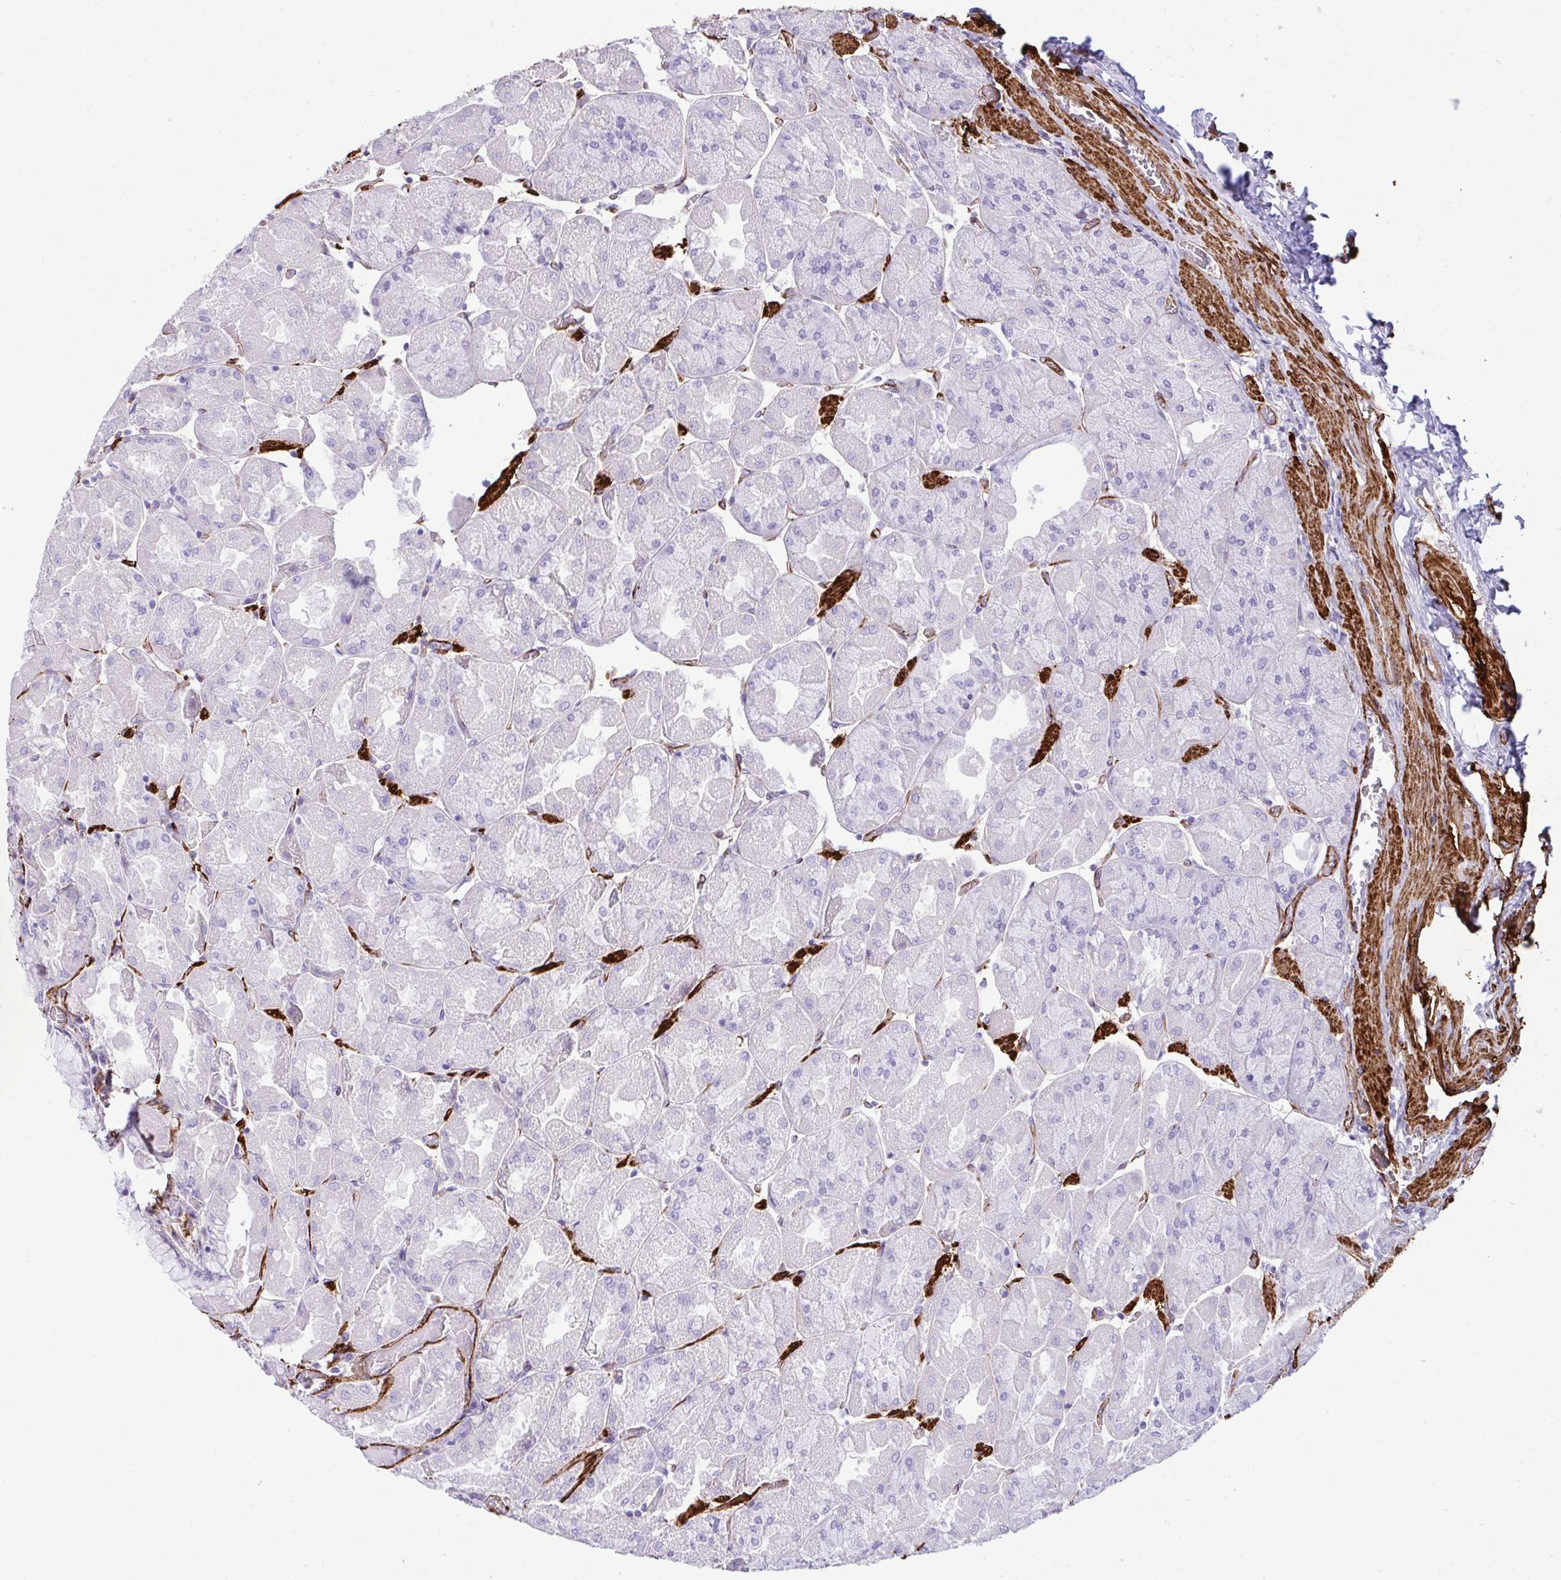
{"staining": {"intensity": "negative", "quantity": "none", "location": "none"}, "tissue": "stomach", "cell_type": "Glandular cells", "image_type": "normal", "snomed": [{"axis": "morphology", "description": "Normal tissue, NOS"}, {"axis": "topography", "description": "Stomach"}], "caption": "DAB (3,3'-diaminobenzidine) immunohistochemical staining of unremarkable human stomach displays no significant expression in glandular cells. The staining was performed using DAB (3,3'-diaminobenzidine) to visualize the protein expression in brown, while the nuclei were stained in blue with hematoxylin (Magnification: 20x).", "gene": "SYNPO2L", "patient": {"sex": "female", "age": 61}}